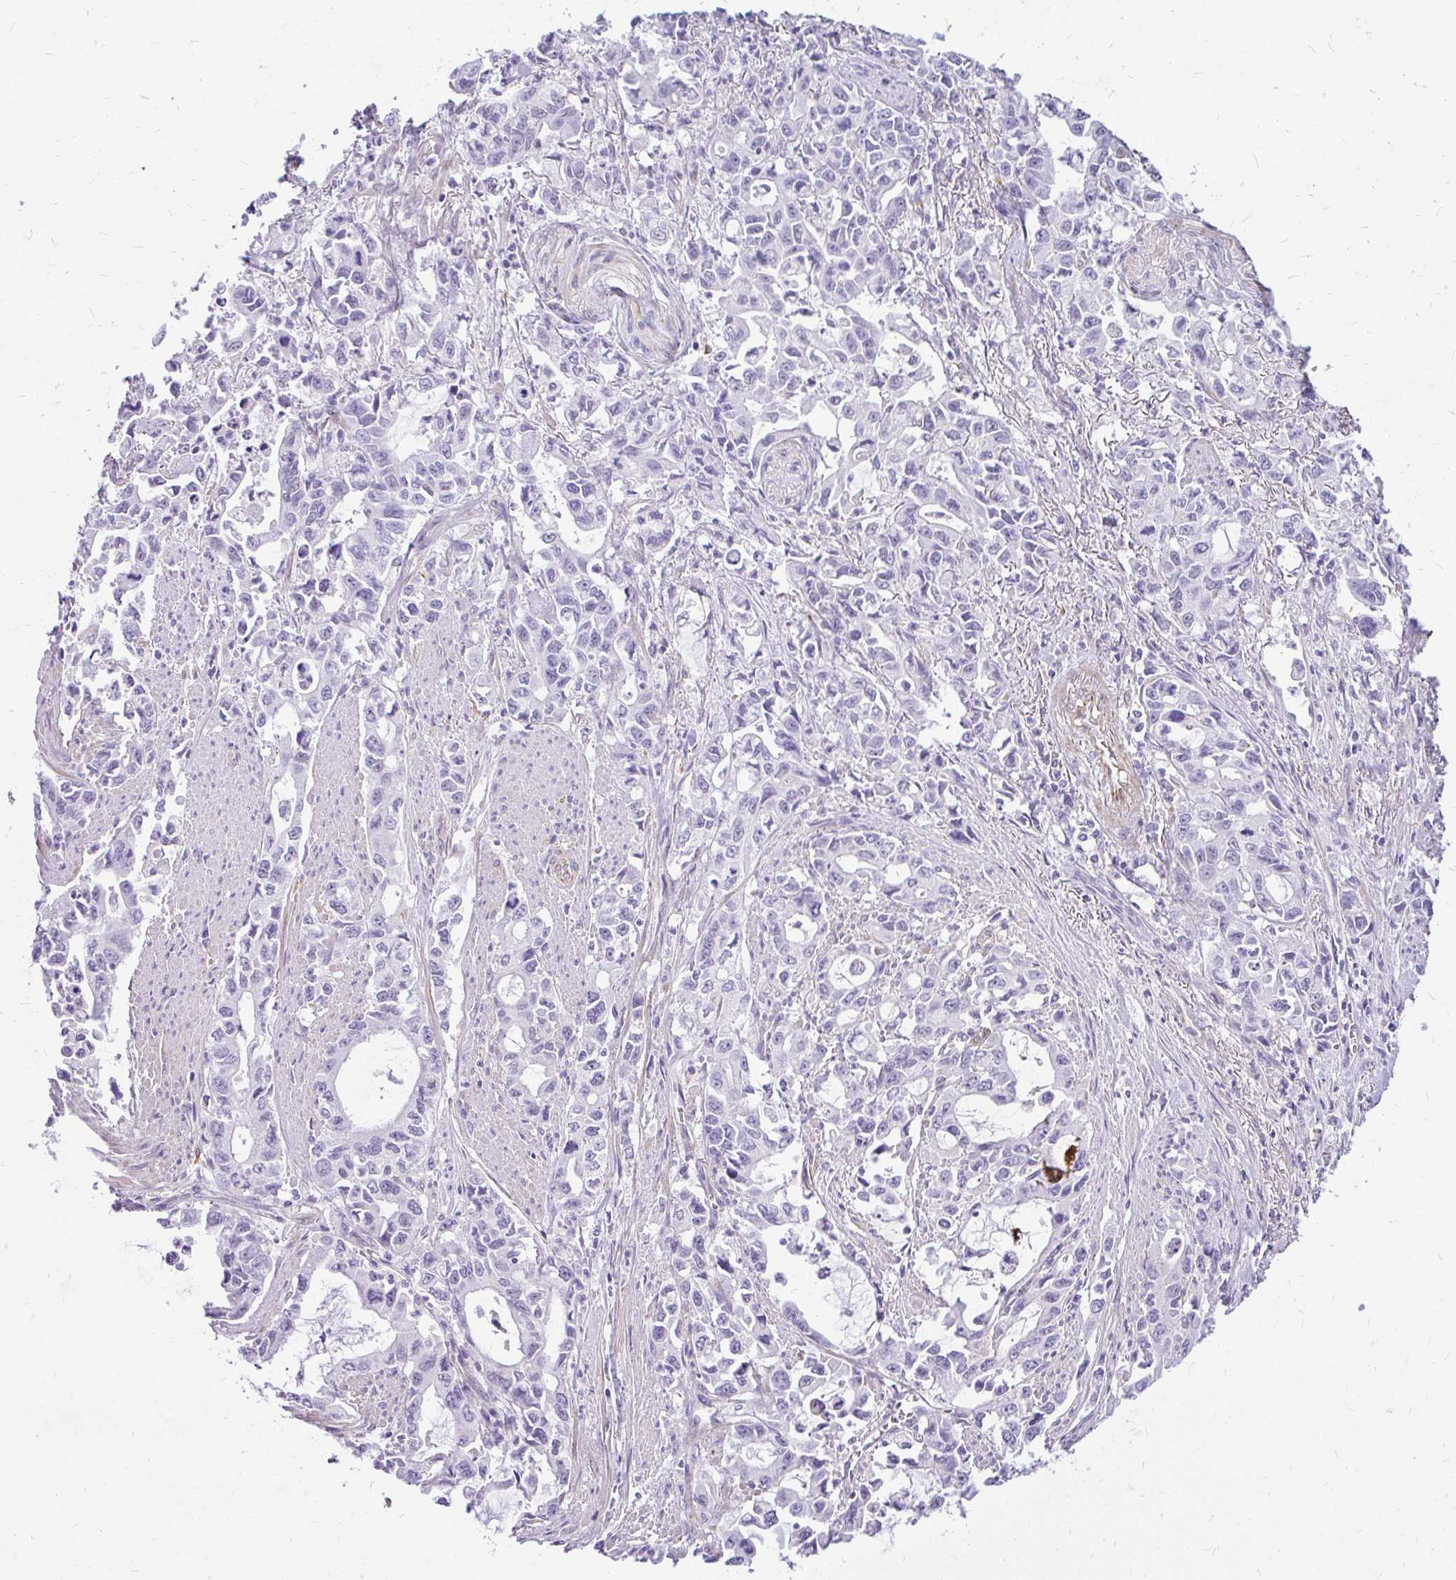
{"staining": {"intensity": "negative", "quantity": "none", "location": "none"}, "tissue": "stomach cancer", "cell_type": "Tumor cells", "image_type": "cancer", "snomed": [{"axis": "morphology", "description": "Adenocarcinoma, NOS"}, {"axis": "topography", "description": "Stomach, upper"}], "caption": "Immunohistochemistry micrograph of stomach cancer (adenocarcinoma) stained for a protein (brown), which shows no expression in tumor cells.", "gene": "FAM83C", "patient": {"sex": "male", "age": 85}}